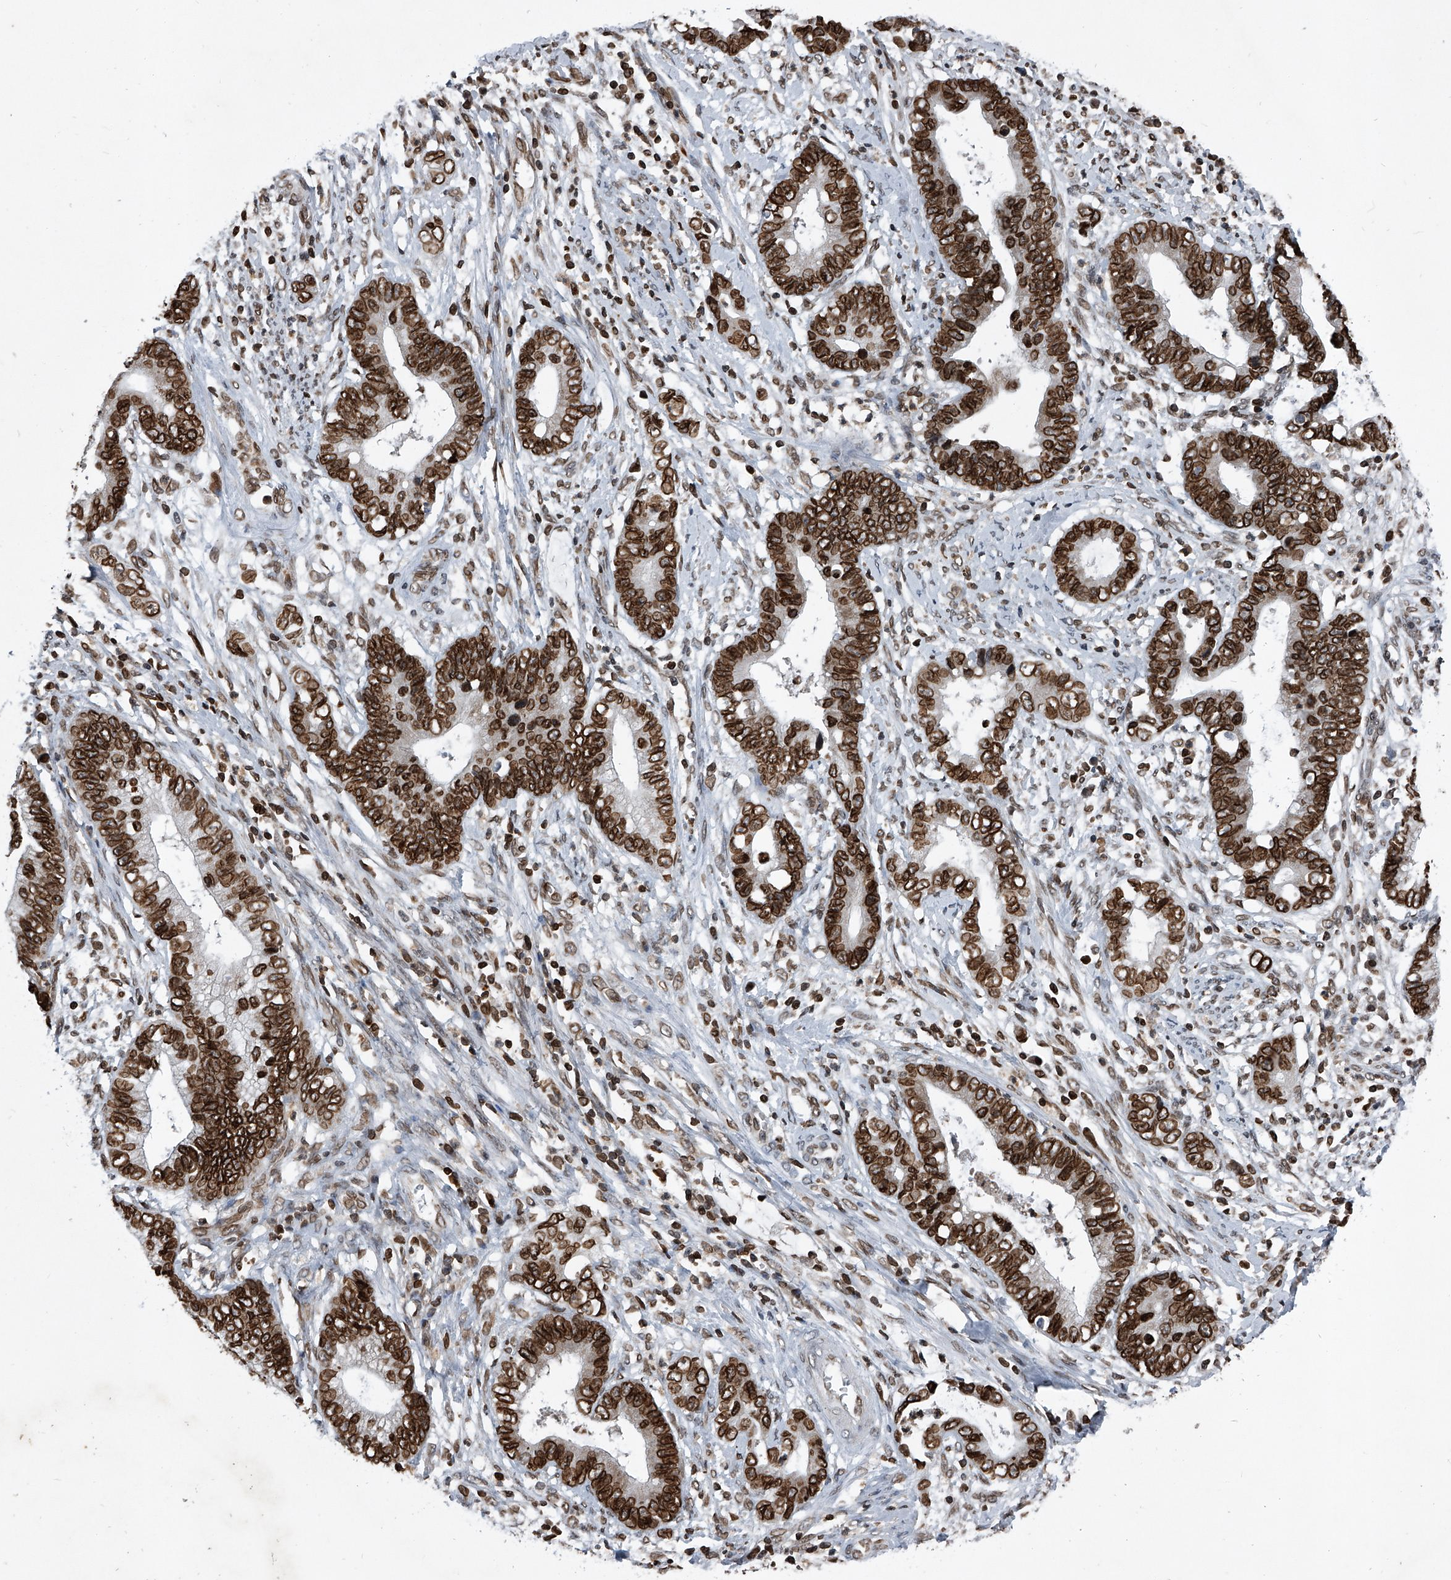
{"staining": {"intensity": "strong", "quantity": ">75%", "location": "cytoplasmic/membranous,nuclear"}, "tissue": "cervical cancer", "cell_type": "Tumor cells", "image_type": "cancer", "snomed": [{"axis": "morphology", "description": "Adenocarcinoma, NOS"}, {"axis": "topography", "description": "Cervix"}], "caption": "This image shows immunohistochemistry (IHC) staining of human adenocarcinoma (cervical), with high strong cytoplasmic/membranous and nuclear positivity in about >75% of tumor cells.", "gene": "PHF20", "patient": {"sex": "female", "age": 44}}